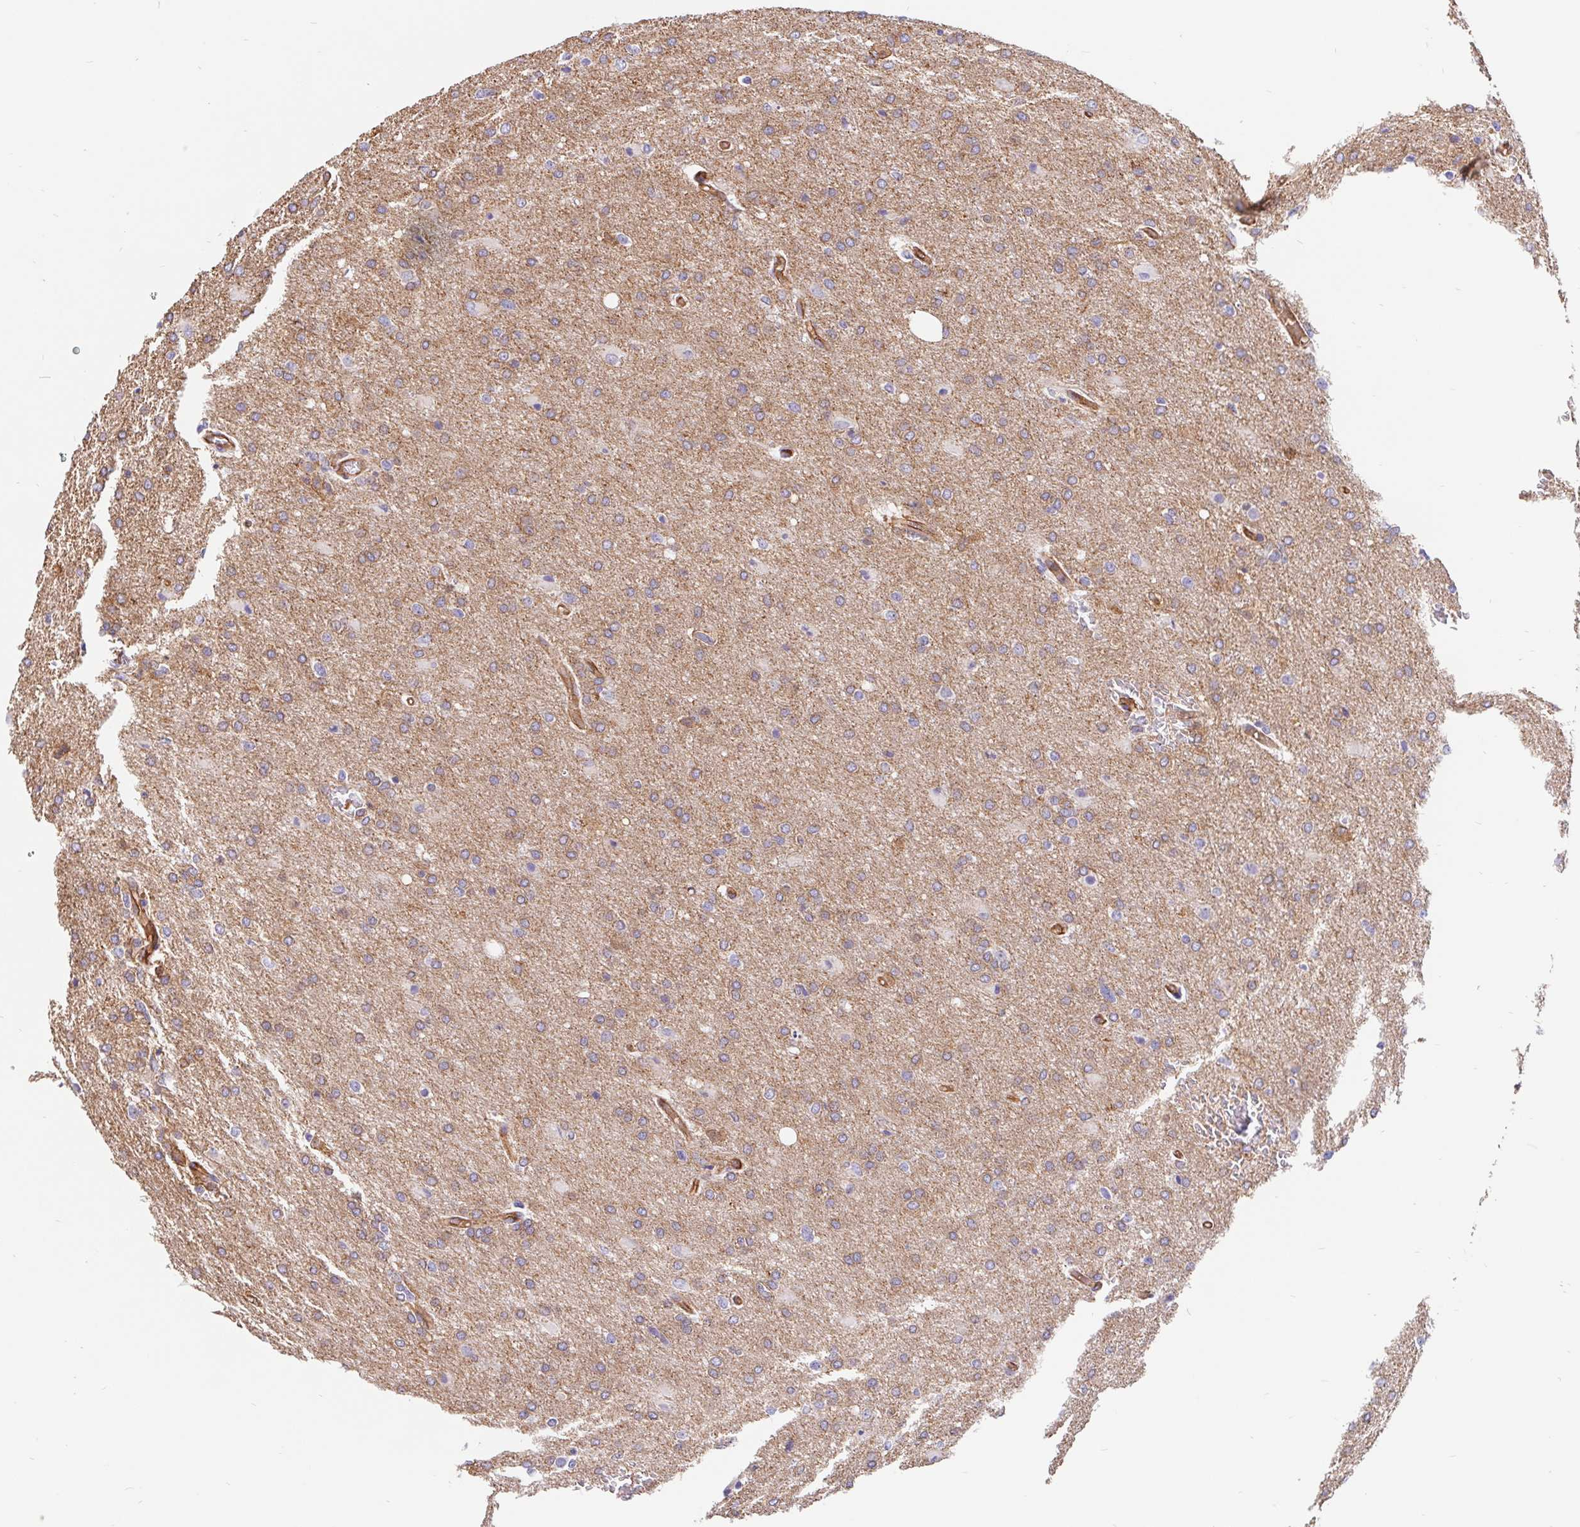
{"staining": {"intensity": "weak", "quantity": "25%-75%", "location": "cytoplasmic/membranous"}, "tissue": "glioma", "cell_type": "Tumor cells", "image_type": "cancer", "snomed": [{"axis": "morphology", "description": "Glioma, malignant, High grade"}, {"axis": "topography", "description": "Brain"}], "caption": "The immunohistochemical stain labels weak cytoplasmic/membranous expression in tumor cells of glioma tissue. Immunohistochemistry (ihc) stains the protein in brown and the nuclei are stained blue.", "gene": "LIMCH1", "patient": {"sex": "male", "age": 68}}